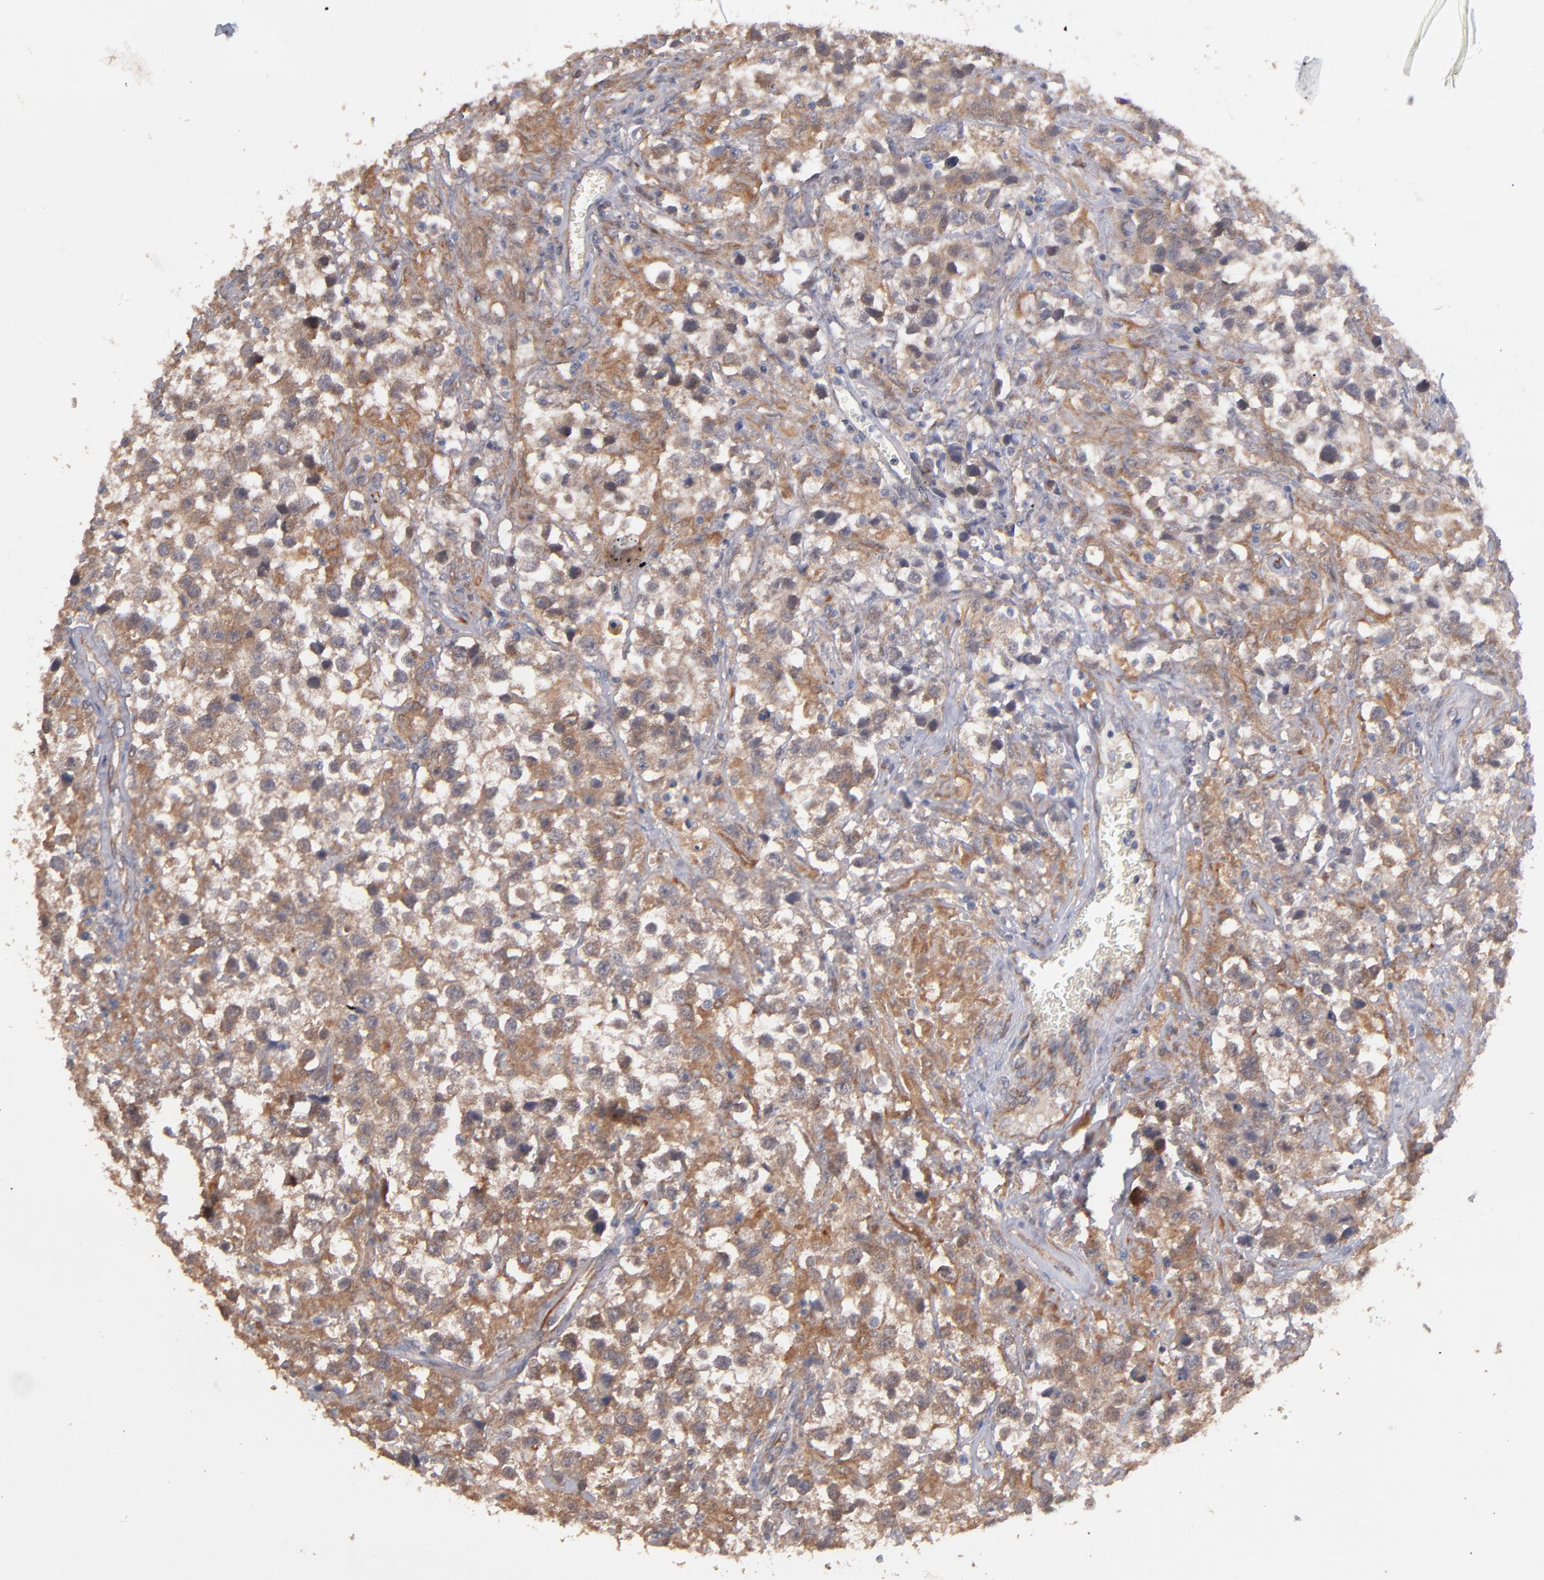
{"staining": {"intensity": "moderate", "quantity": ">75%", "location": "cytoplasmic/membranous"}, "tissue": "testis cancer", "cell_type": "Tumor cells", "image_type": "cancer", "snomed": [{"axis": "morphology", "description": "Seminoma, NOS"}, {"axis": "topography", "description": "Testis"}], "caption": "Protein expression analysis of human seminoma (testis) reveals moderate cytoplasmic/membranous staining in approximately >75% of tumor cells.", "gene": "GMFG", "patient": {"sex": "male", "age": 43}}